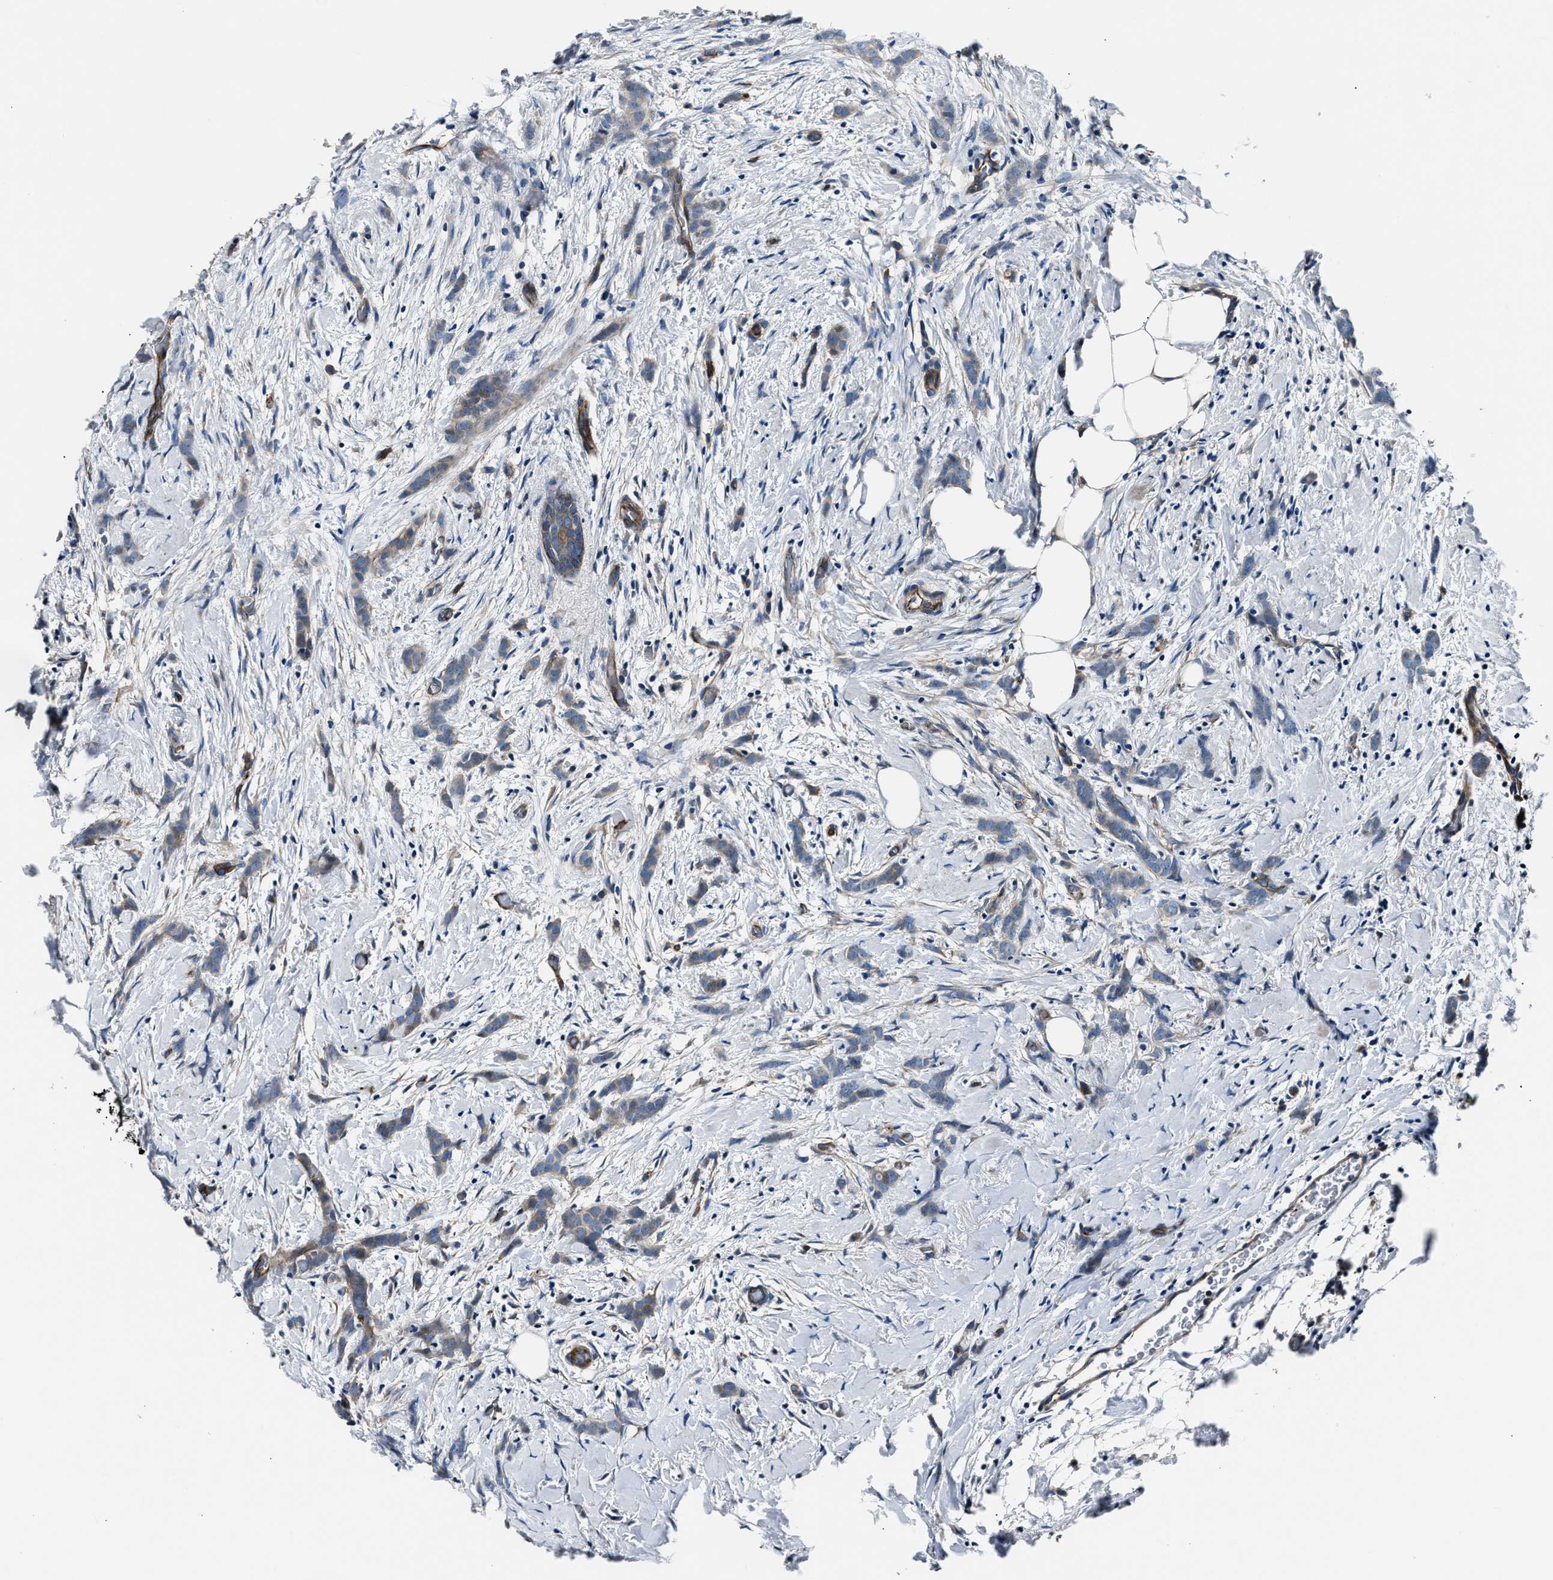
{"staining": {"intensity": "weak", "quantity": ">75%", "location": "cytoplasmic/membranous"}, "tissue": "breast cancer", "cell_type": "Tumor cells", "image_type": "cancer", "snomed": [{"axis": "morphology", "description": "Lobular carcinoma, in situ"}, {"axis": "morphology", "description": "Lobular carcinoma"}, {"axis": "topography", "description": "Breast"}], "caption": "IHC of breast cancer (lobular carcinoma in situ) reveals low levels of weak cytoplasmic/membranous staining in about >75% of tumor cells. Using DAB (brown) and hematoxylin (blue) stains, captured at high magnification using brightfield microscopy.", "gene": "MPDZ", "patient": {"sex": "female", "age": 41}}